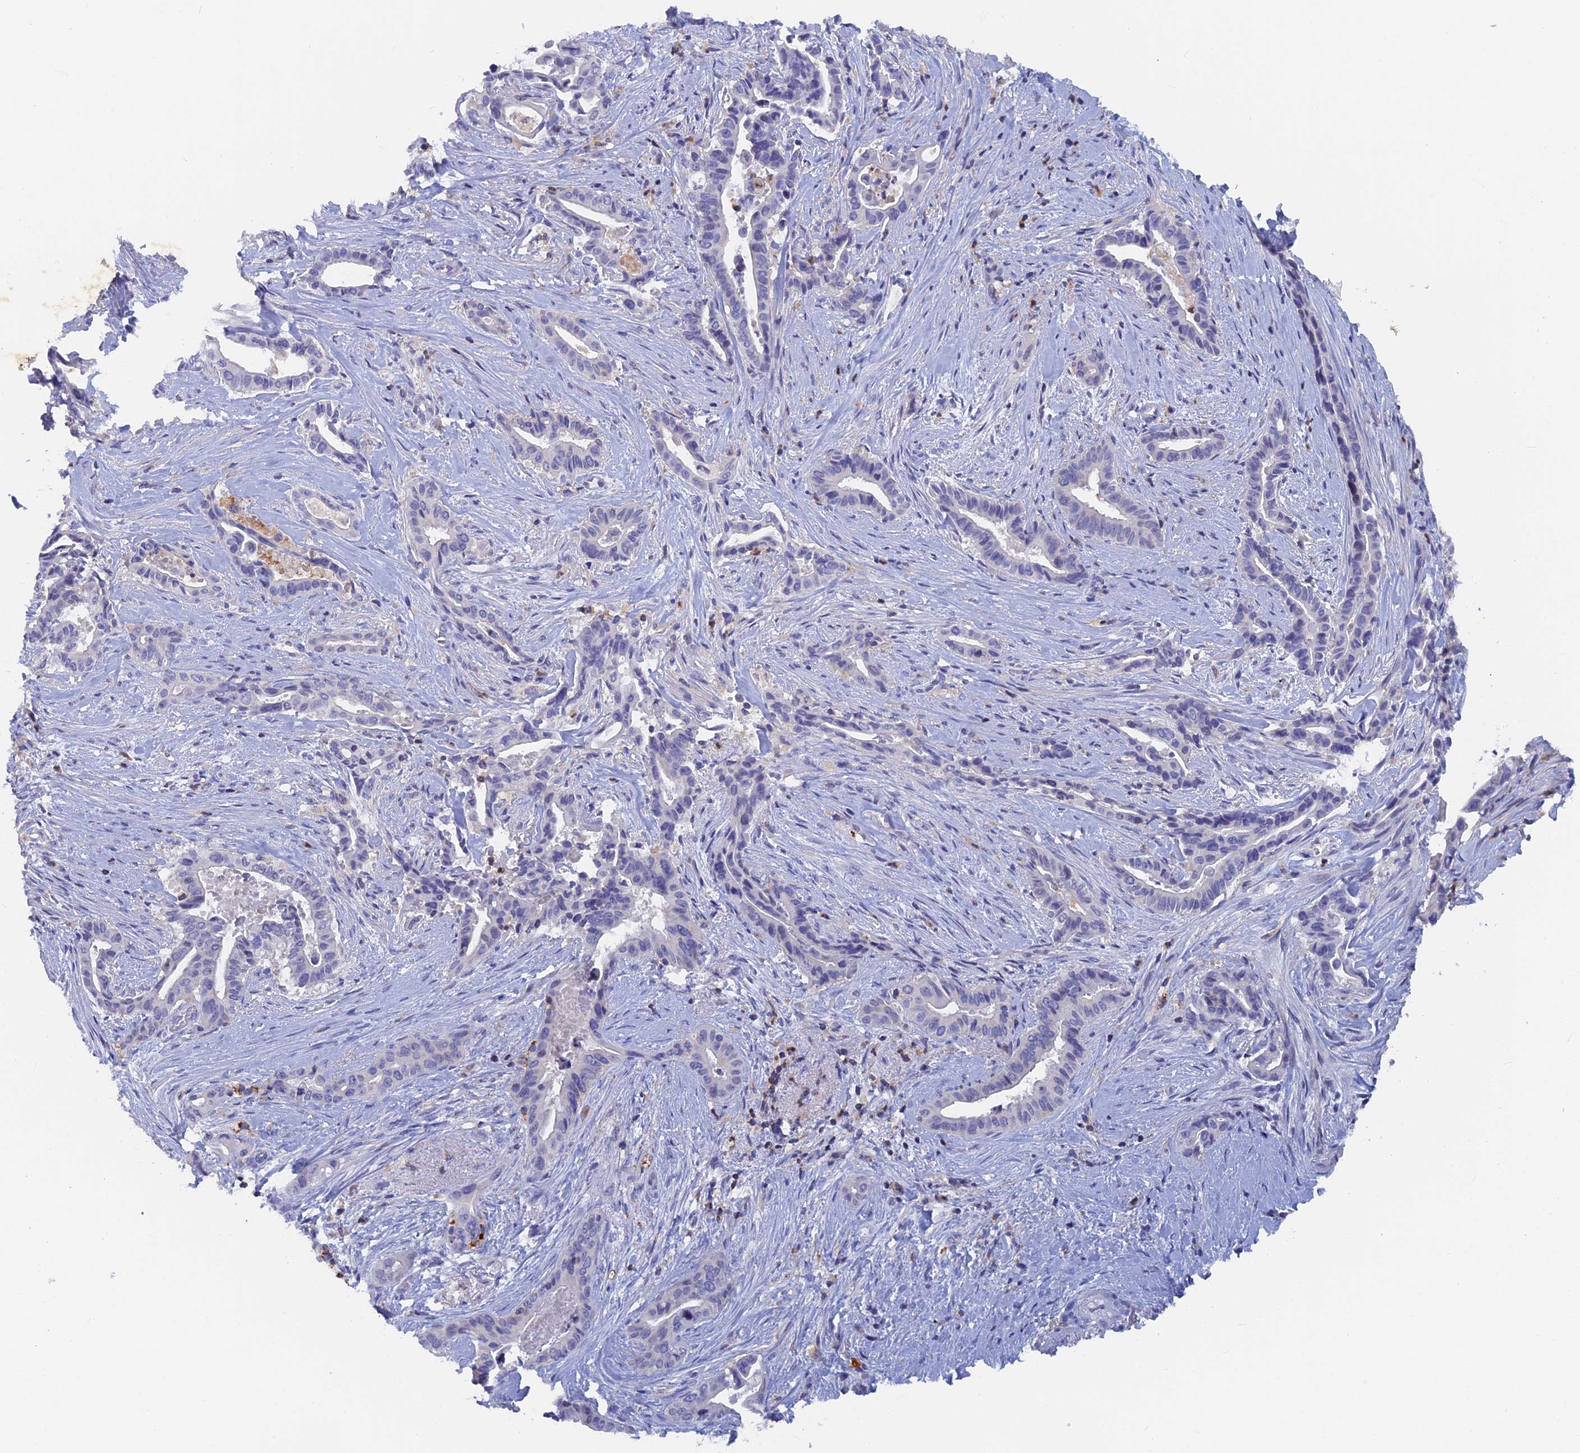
{"staining": {"intensity": "negative", "quantity": "none", "location": "none"}, "tissue": "pancreatic cancer", "cell_type": "Tumor cells", "image_type": "cancer", "snomed": [{"axis": "morphology", "description": "Adenocarcinoma, NOS"}, {"axis": "topography", "description": "Pancreas"}], "caption": "Immunohistochemistry image of neoplastic tissue: human pancreatic cancer stained with DAB (3,3'-diaminobenzidine) exhibits no significant protein staining in tumor cells.", "gene": "ACP7", "patient": {"sex": "female", "age": 77}}